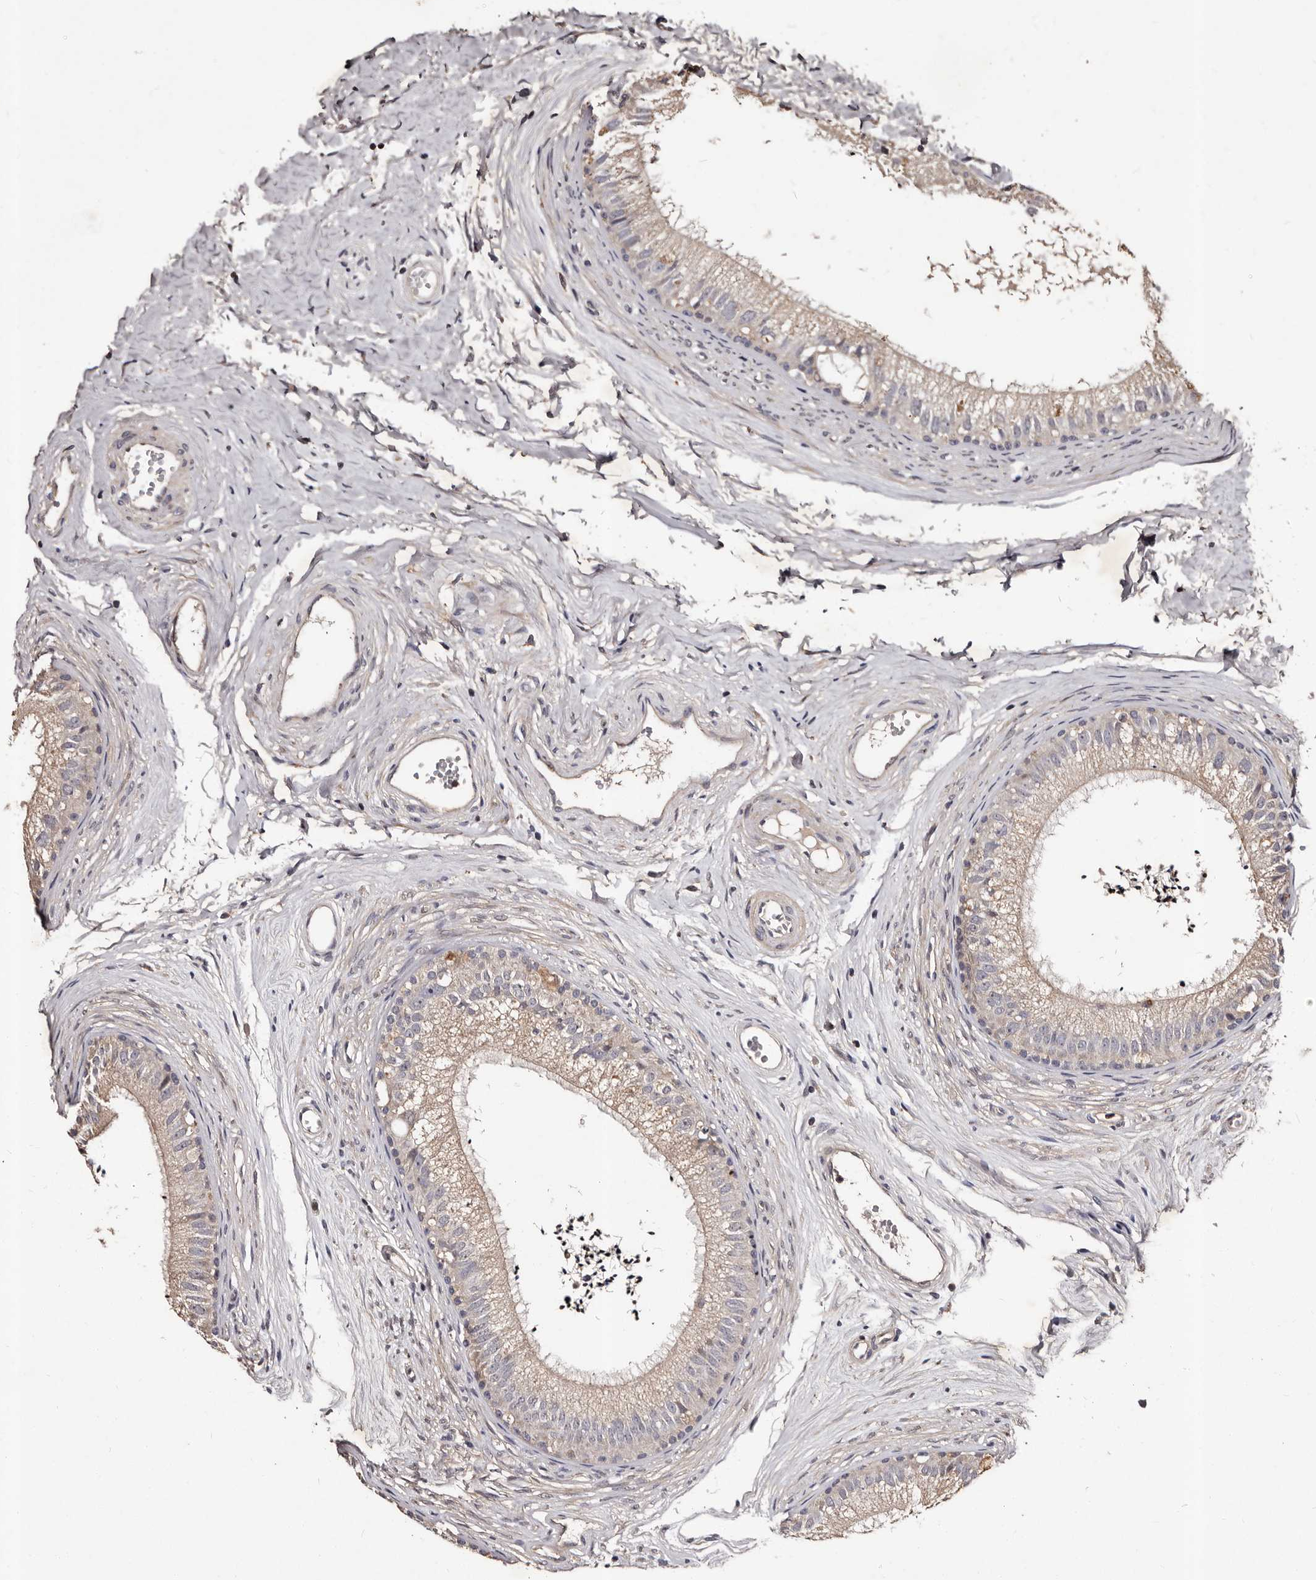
{"staining": {"intensity": "moderate", "quantity": "25%-75%", "location": "cytoplasmic/membranous"}, "tissue": "epididymis", "cell_type": "Glandular cells", "image_type": "normal", "snomed": [{"axis": "morphology", "description": "Normal tissue, NOS"}, {"axis": "topography", "description": "Epididymis"}], "caption": "Immunohistochemical staining of benign human epididymis displays 25%-75% levels of moderate cytoplasmic/membranous protein staining in about 25%-75% of glandular cells.", "gene": "MKRN3", "patient": {"sex": "male", "age": 56}}